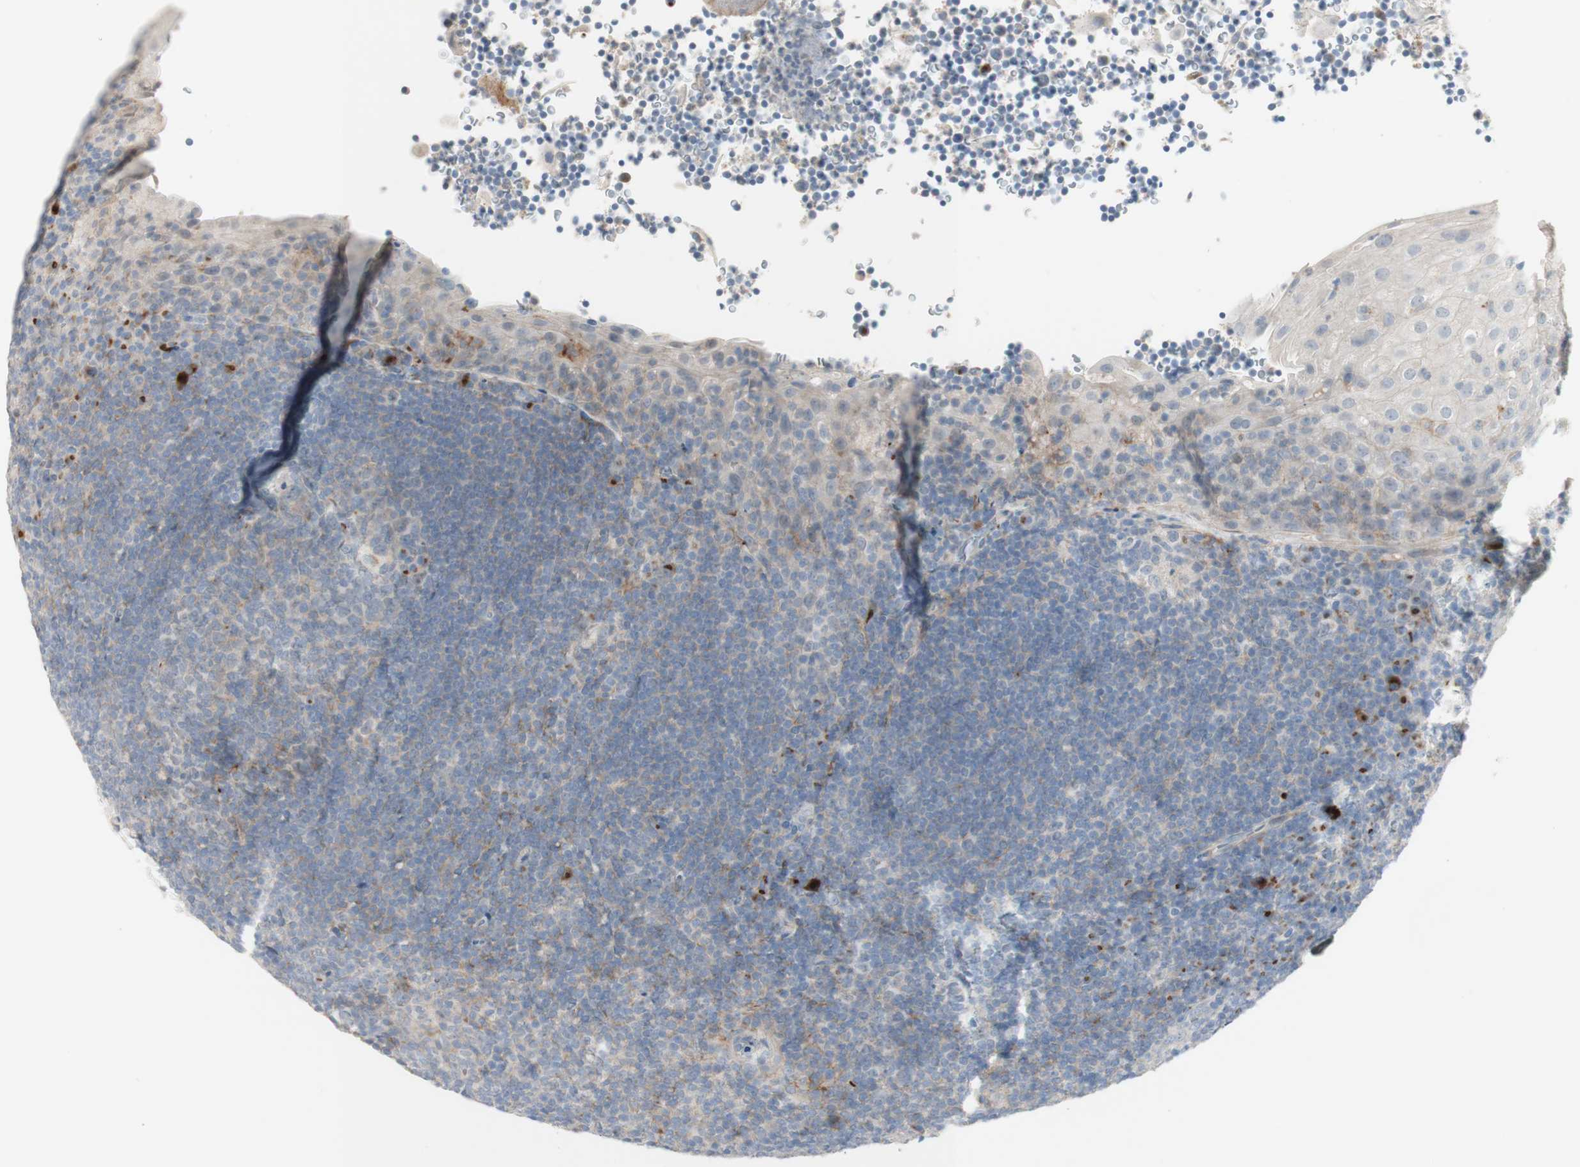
{"staining": {"intensity": "weak", "quantity": "<25%", "location": "cytoplasmic/membranous"}, "tissue": "tonsil", "cell_type": "Germinal center cells", "image_type": "normal", "snomed": [{"axis": "morphology", "description": "Normal tissue, NOS"}, {"axis": "topography", "description": "Tonsil"}], "caption": "IHC histopathology image of normal tonsil stained for a protein (brown), which displays no positivity in germinal center cells.", "gene": "MANEA", "patient": {"sex": "male", "age": 37}}